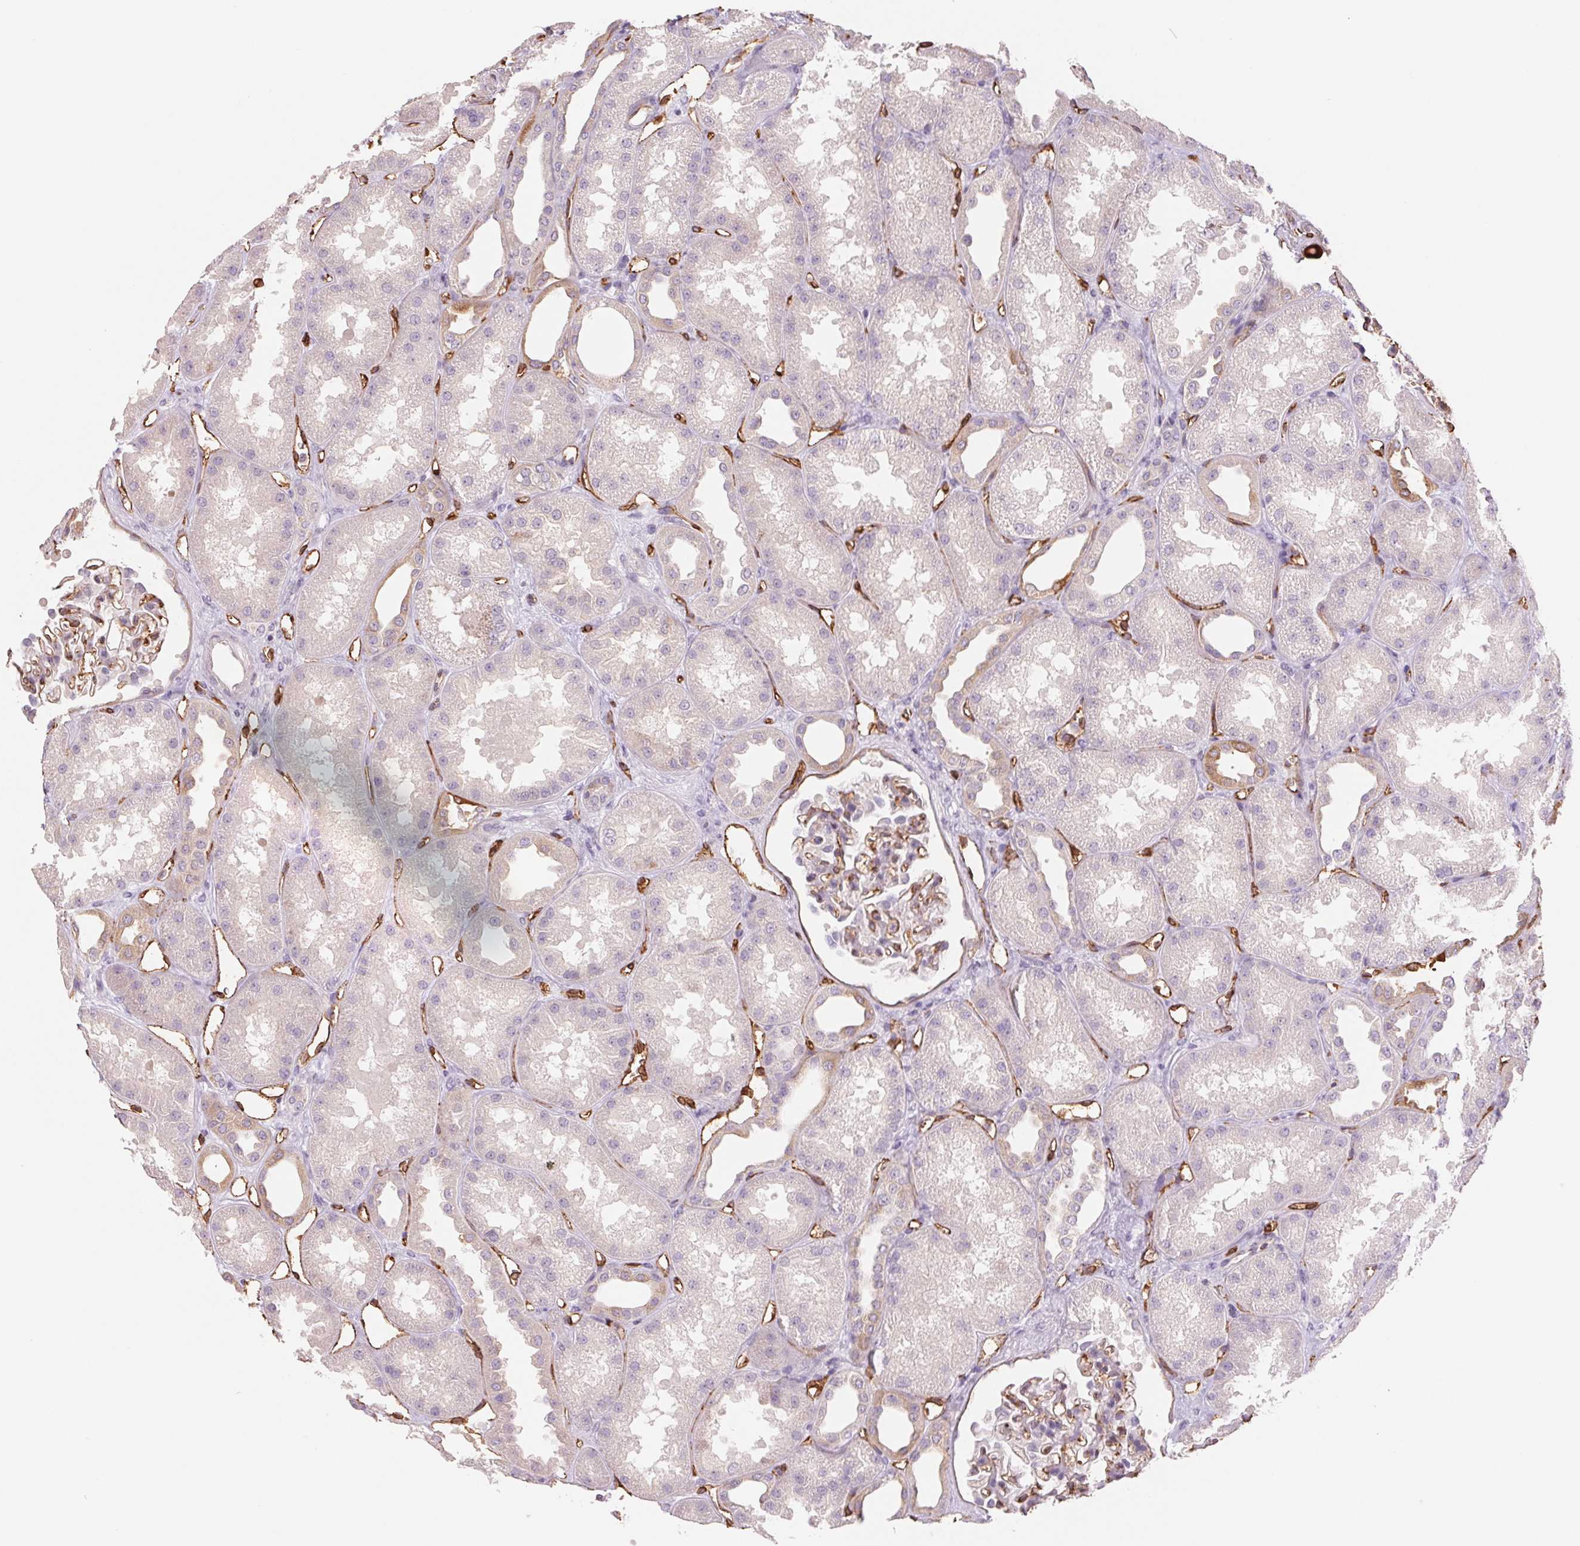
{"staining": {"intensity": "negative", "quantity": "none", "location": "none"}, "tissue": "kidney", "cell_type": "Cells in glomeruli", "image_type": "normal", "snomed": [{"axis": "morphology", "description": "Normal tissue, NOS"}, {"axis": "topography", "description": "Kidney"}], "caption": "Human kidney stained for a protein using IHC demonstrates no positivity in cells in glomeruli.", "gene": "ANKRD13B", "patient": {"sex": "male", "age": 61}}